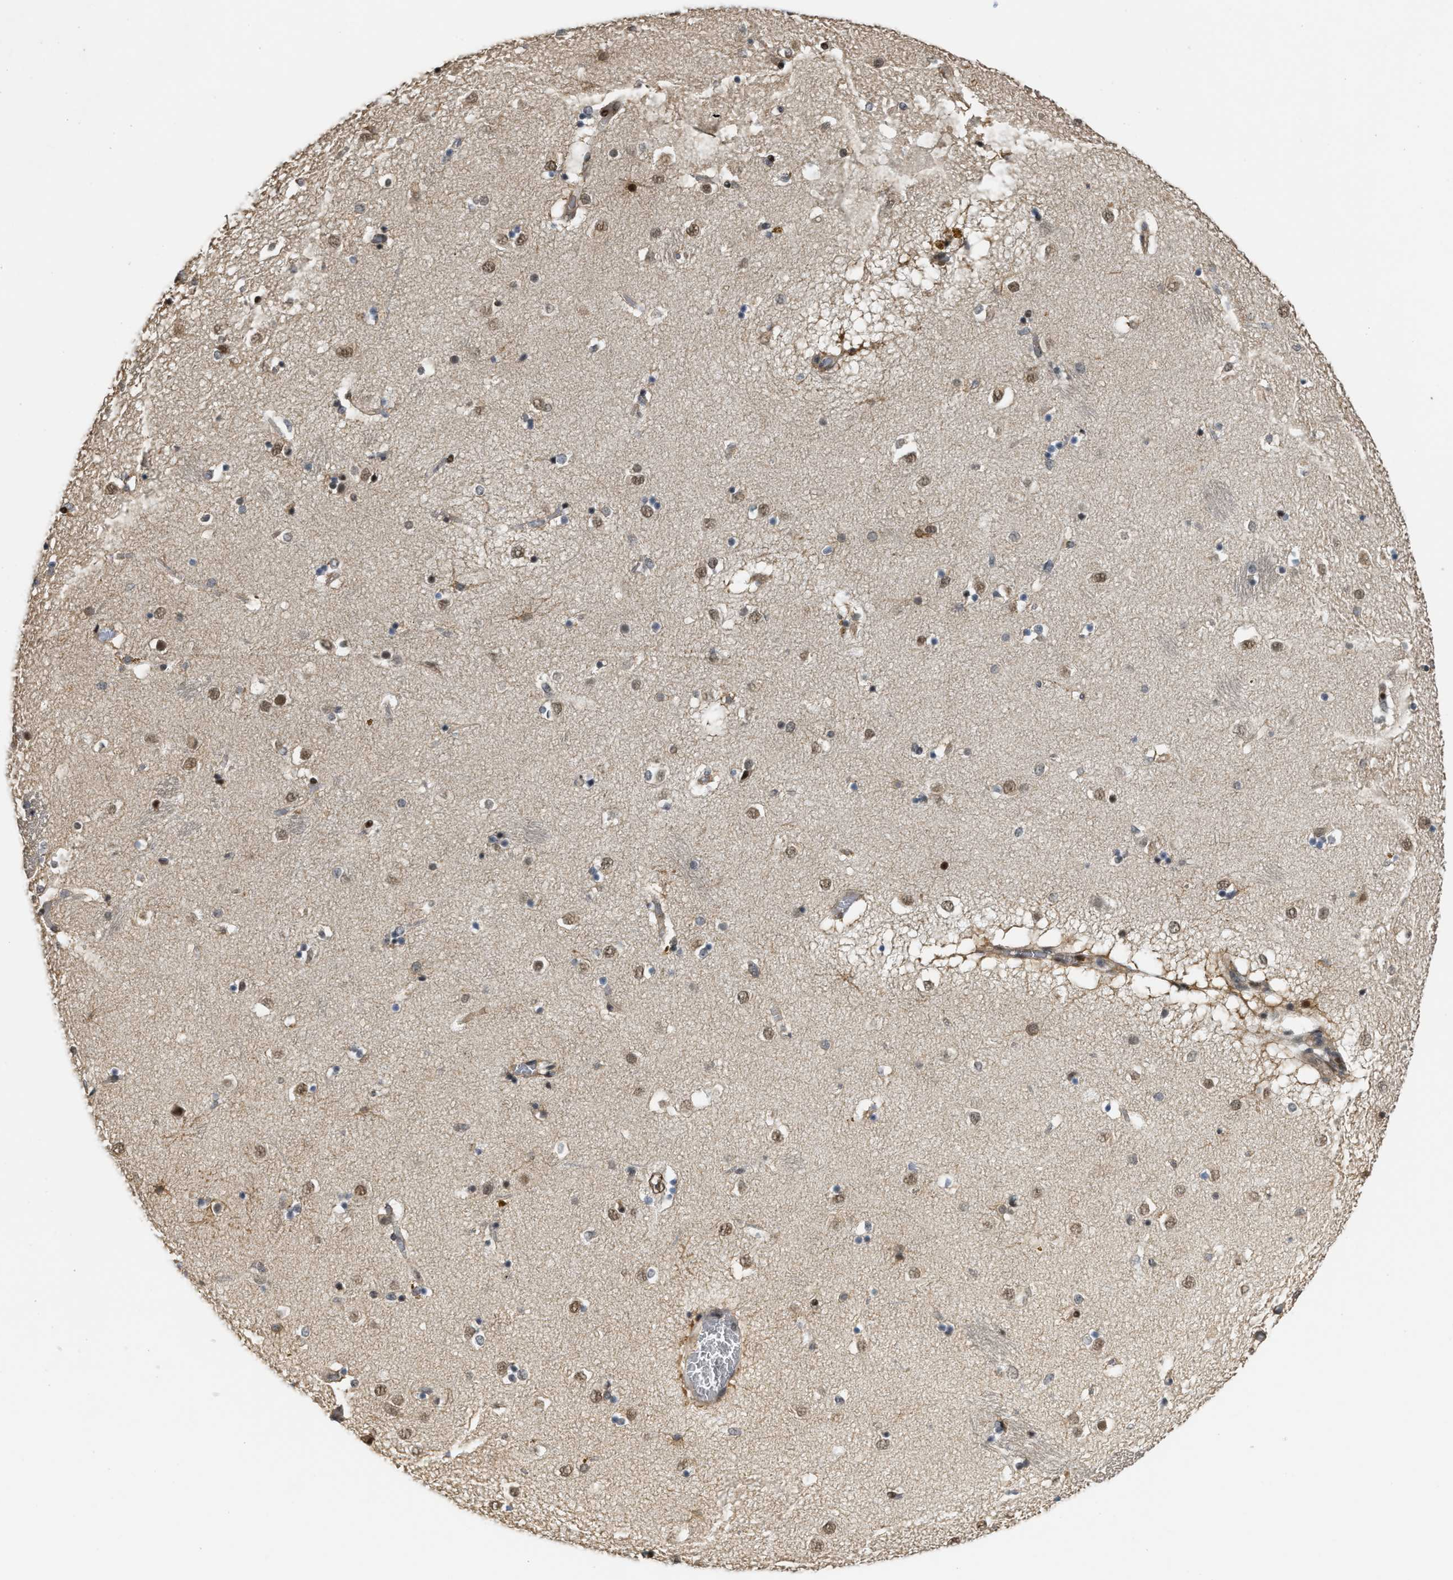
{"staining": {"intensity": "moderate", "quantity": "25%-75%", "location": "nuclear"}, "tissue": "caudate", "cell_type": "Glial cells", "image_type": "normal", "snomed": [{"axis": "morphology", "description": "Normal tissue, NOS"}, {"axis": "topography", "description": "Lateral ventricle wall"}], "caption": "Caudate stained with DAB immunohistochemistry (IHC) reveals medium levels of moderate nuclear expression in about 25%-75% of glial cells. Immunohistochemistry stains the protein of interest in brown and the nuclei are stained blue.", "gene": "SERTAD2", "patient": {"sex": "male", "age": 70}}